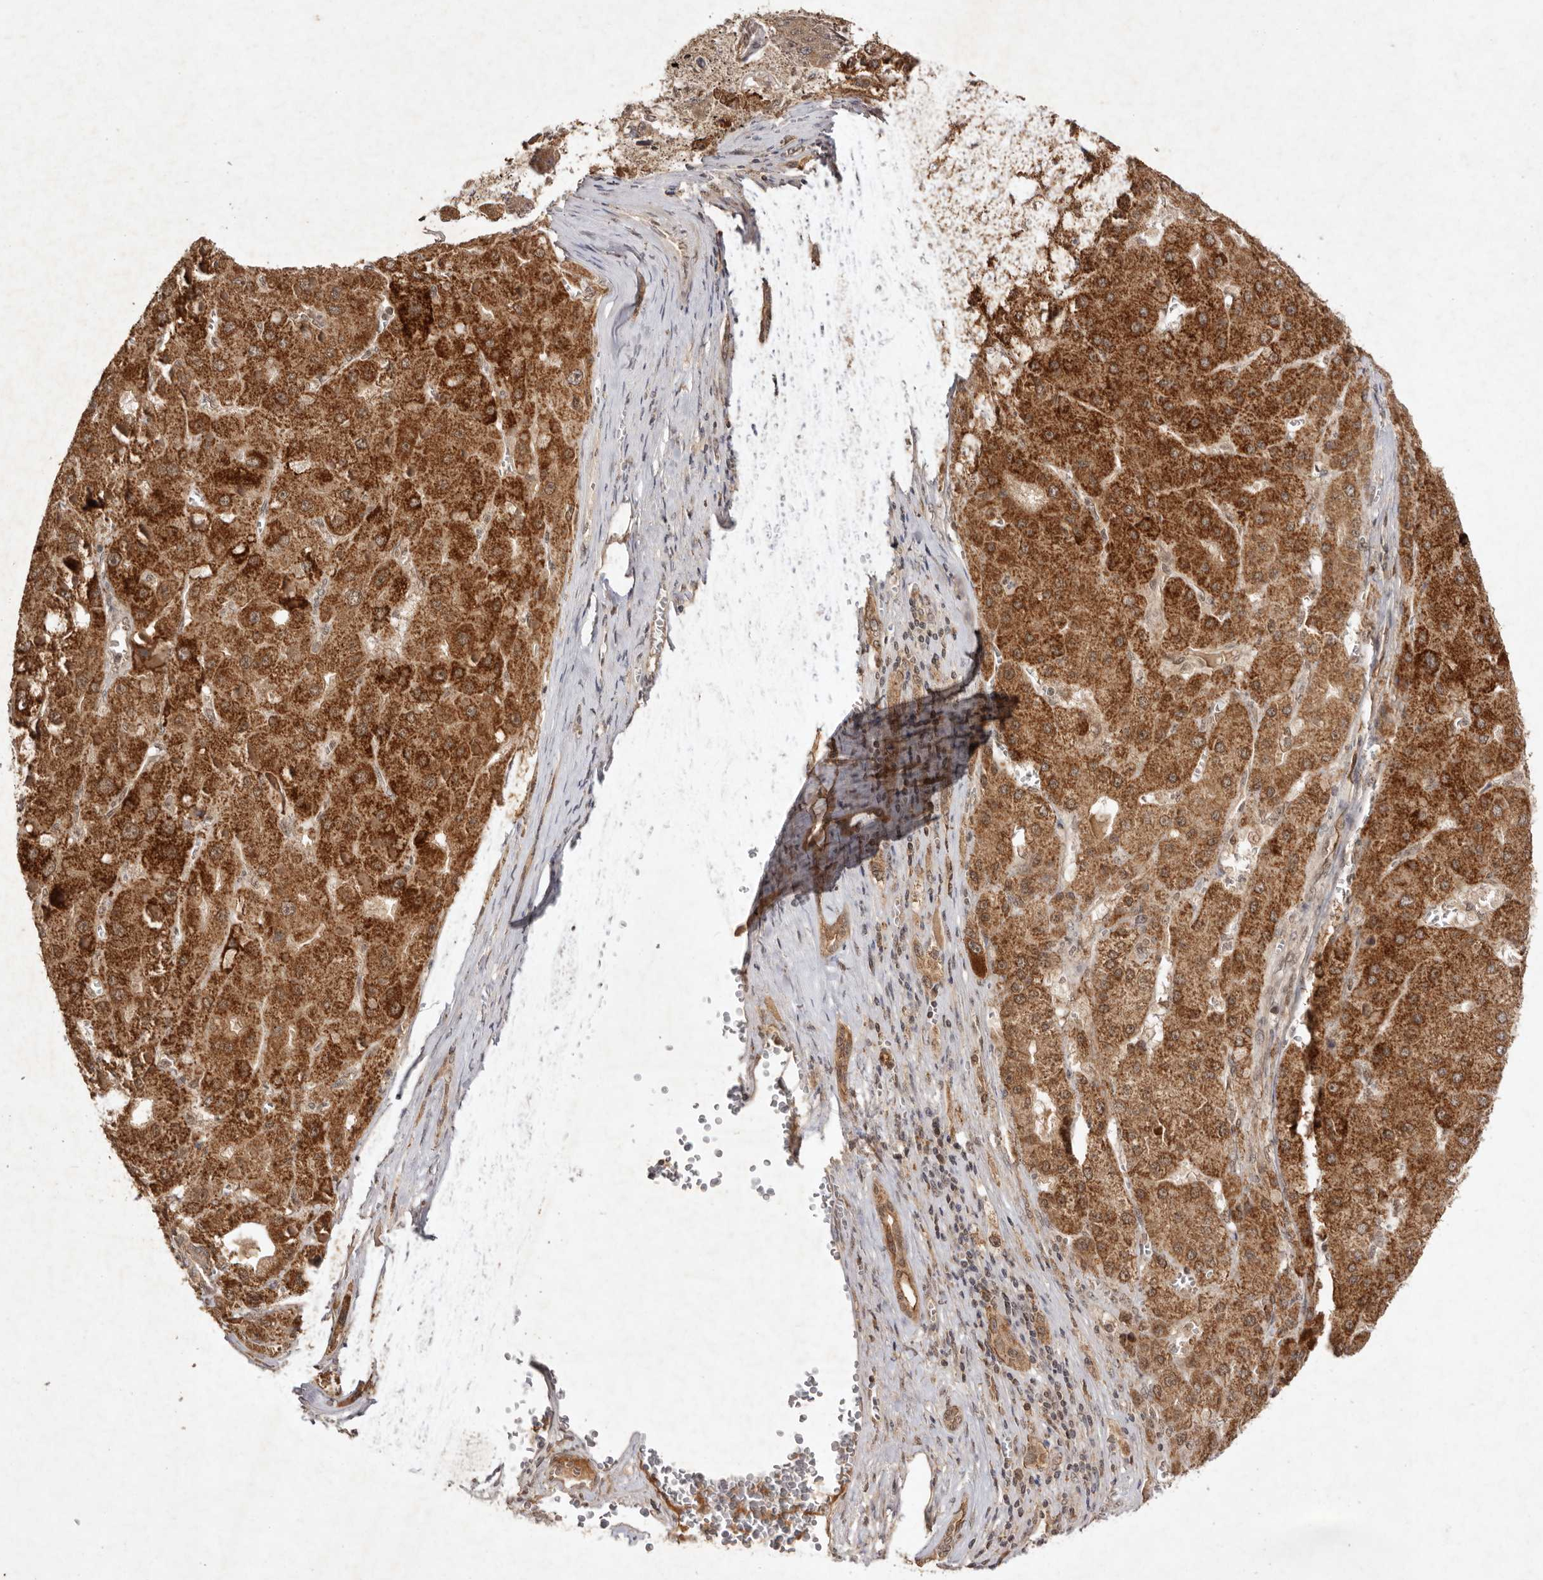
{"staining": {"intensity": "strong", "quantity": ">75%", "location": "cytoplasmic/membranous"}, "tissue": "liver cancer", "cell_type": "Tumor cells", "image_type": "cancer", "snomed": [{"axis": "morphology", "description": "Carcinoma, Hepatocellular, NOS"}, {"axis": "topography", "description": "Liver"}], "caption": "This image exhibits immunohistochemistry (IHC) staining of human liver hepatocellular carcinoma, with high strong cytoplasmic/membranous positivity in approximately >75% of tumor cells.", "gene": "TARS2", "patient": {"sex": "female", "age": 73}}